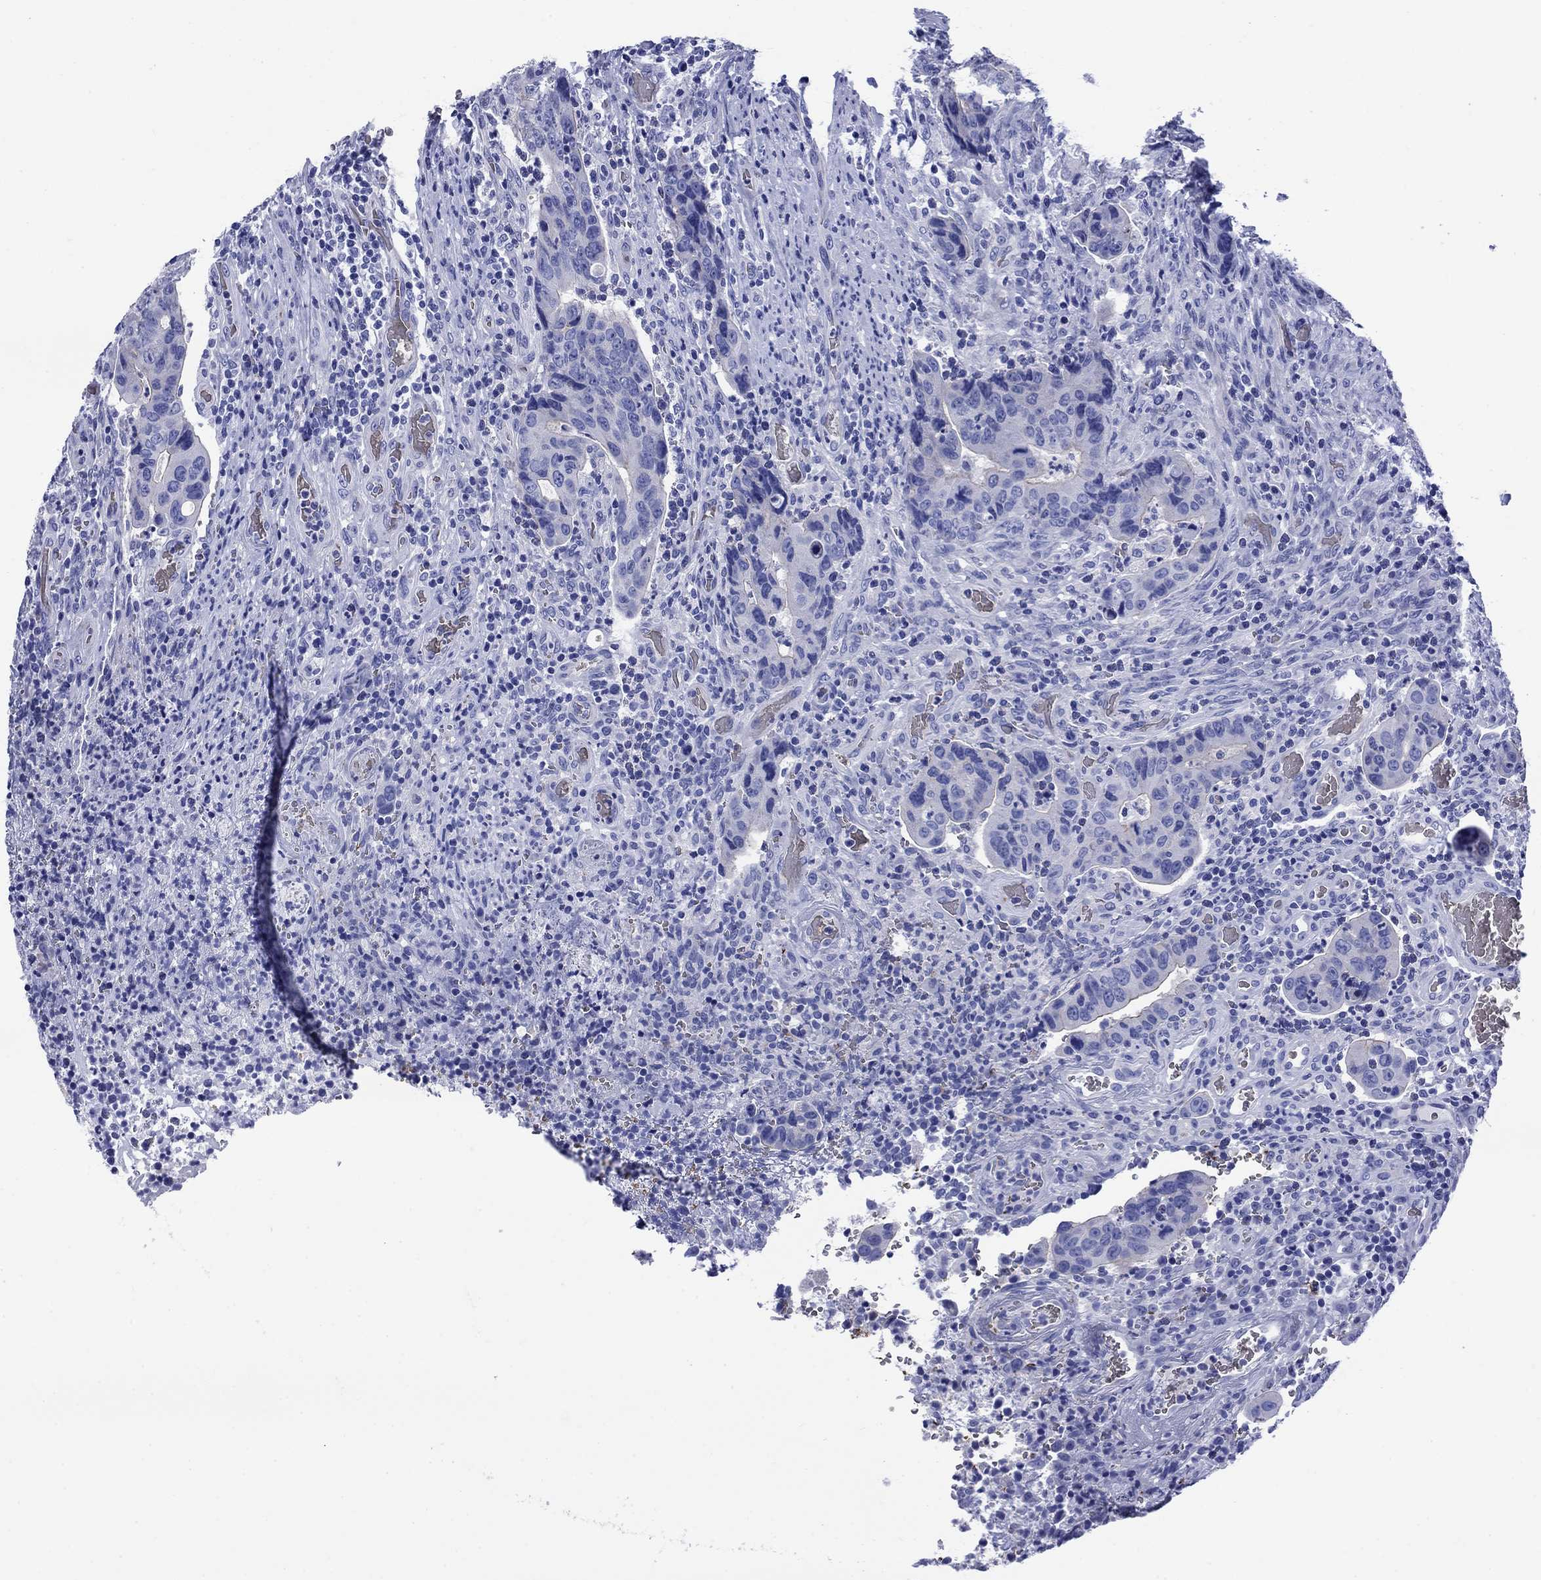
{"staining": {"intensity": "negative", "quantity": "none", "location": "none"}, "tissue": "colorectal cancer", "cell_type": "Tumor cells", "image_type": "cancer", "snomed": [{"axis": "morphology", "description": "Adenocarcinoma, NOS"}, {"axis": "topography", "description": "Colon"}], "caption": "IHC photomicrograph of human colorectal cancer (adenocarcinoma) stained for a protein (brown), which displays no positivity in tumor cells. Nuclei are stained in blue.", "gene": "SLC1A2", "patient": {"sex": "female", "age": 56}}